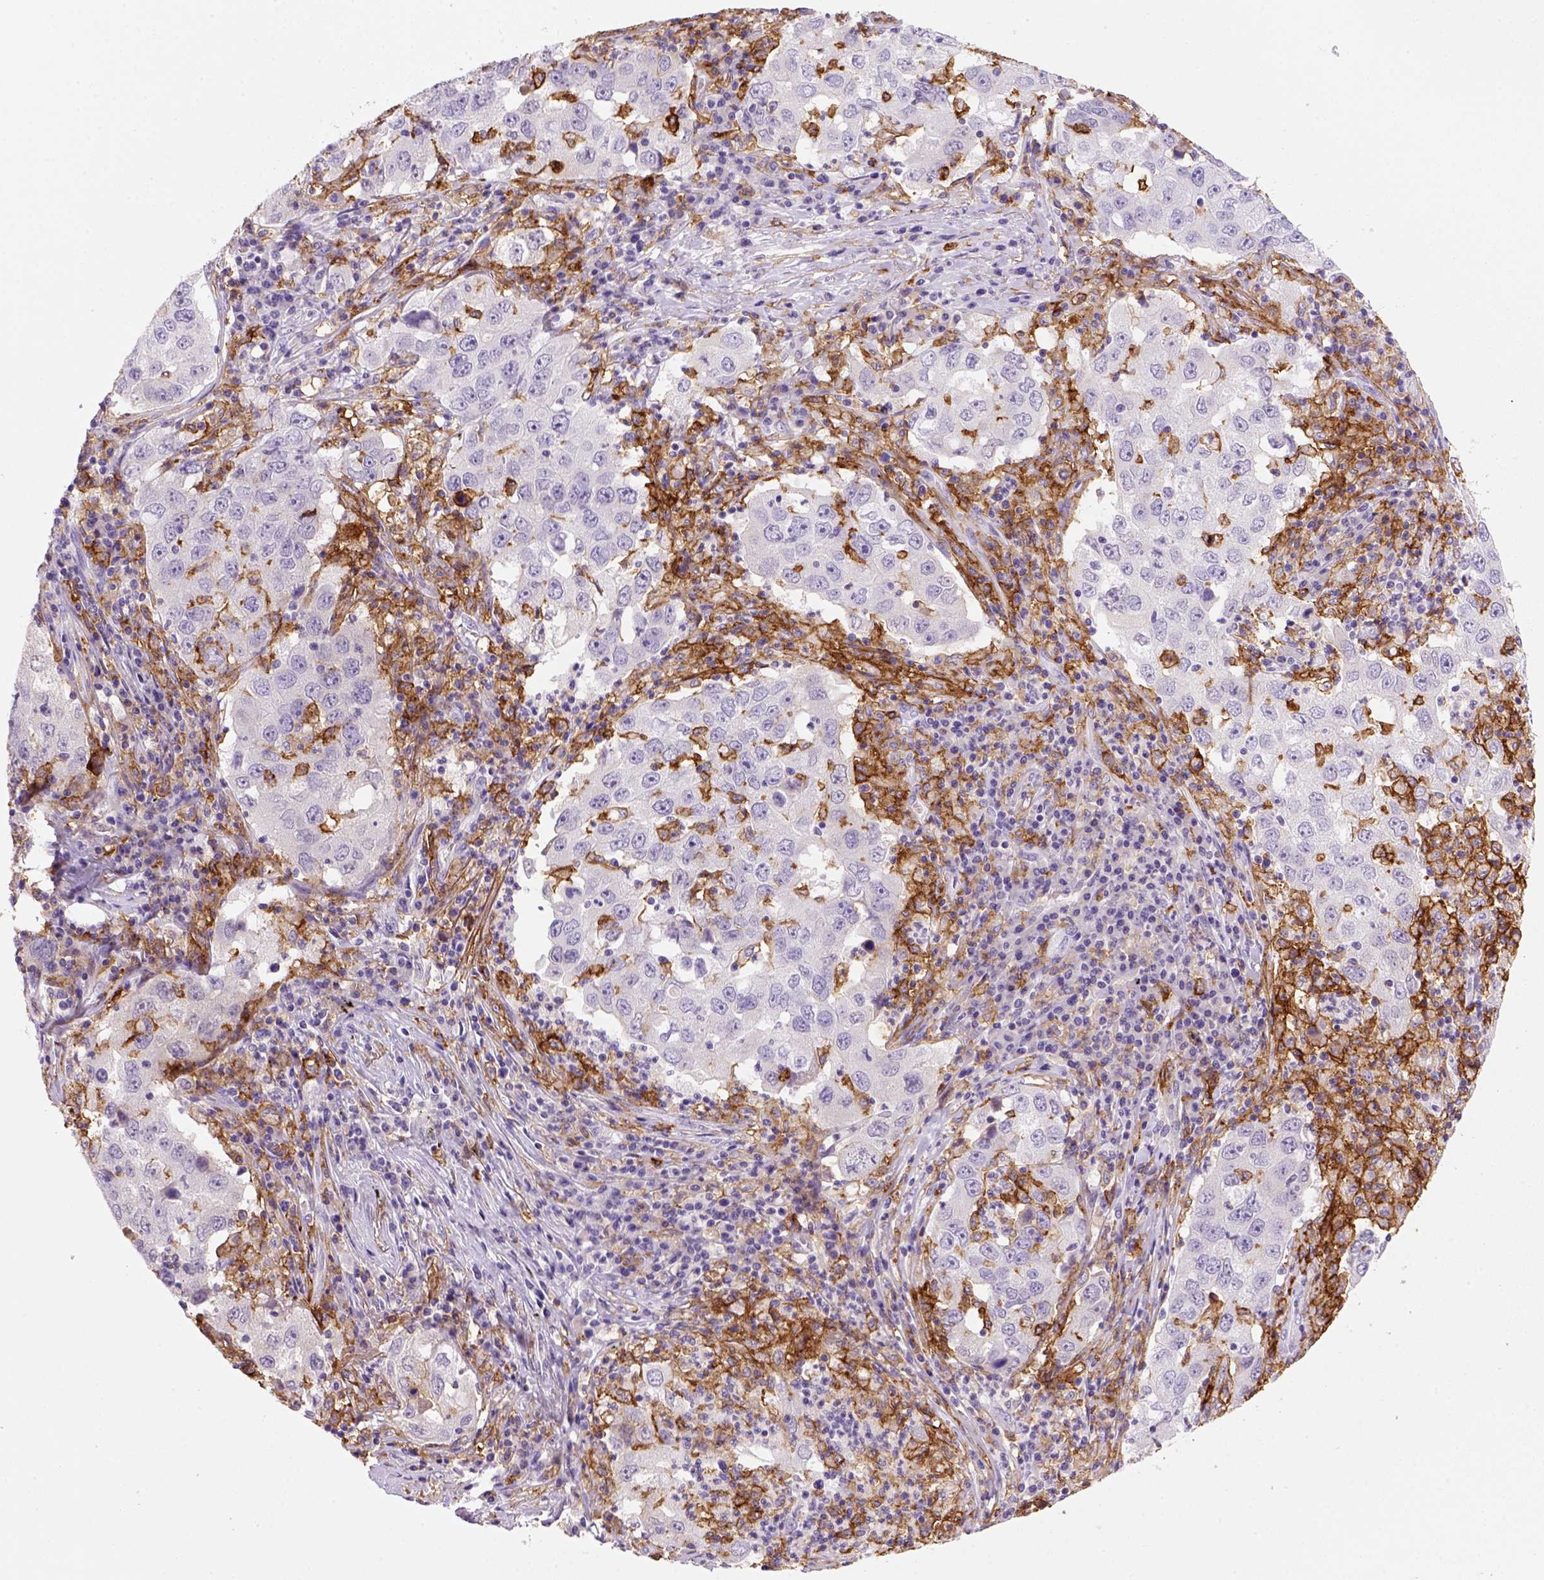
{"staining": {"intensity": "negative", "quantity": "none", "location": "none"}, "tissue": "lung cancer", "cell_type": "Tumor cells", "image_type": "cancer", "snomed": [{"axis": "morphology", "description": "Adenocarcinoma, NOS"}, {"axis": "topography", "description": "Lung"}], "caption": "This is an immunohistochemistry photomicrograph of human lung cancer. There is no staining in tumor cells.", "gene": "CD14", "patient": {"sex": "male", "age": 73}}